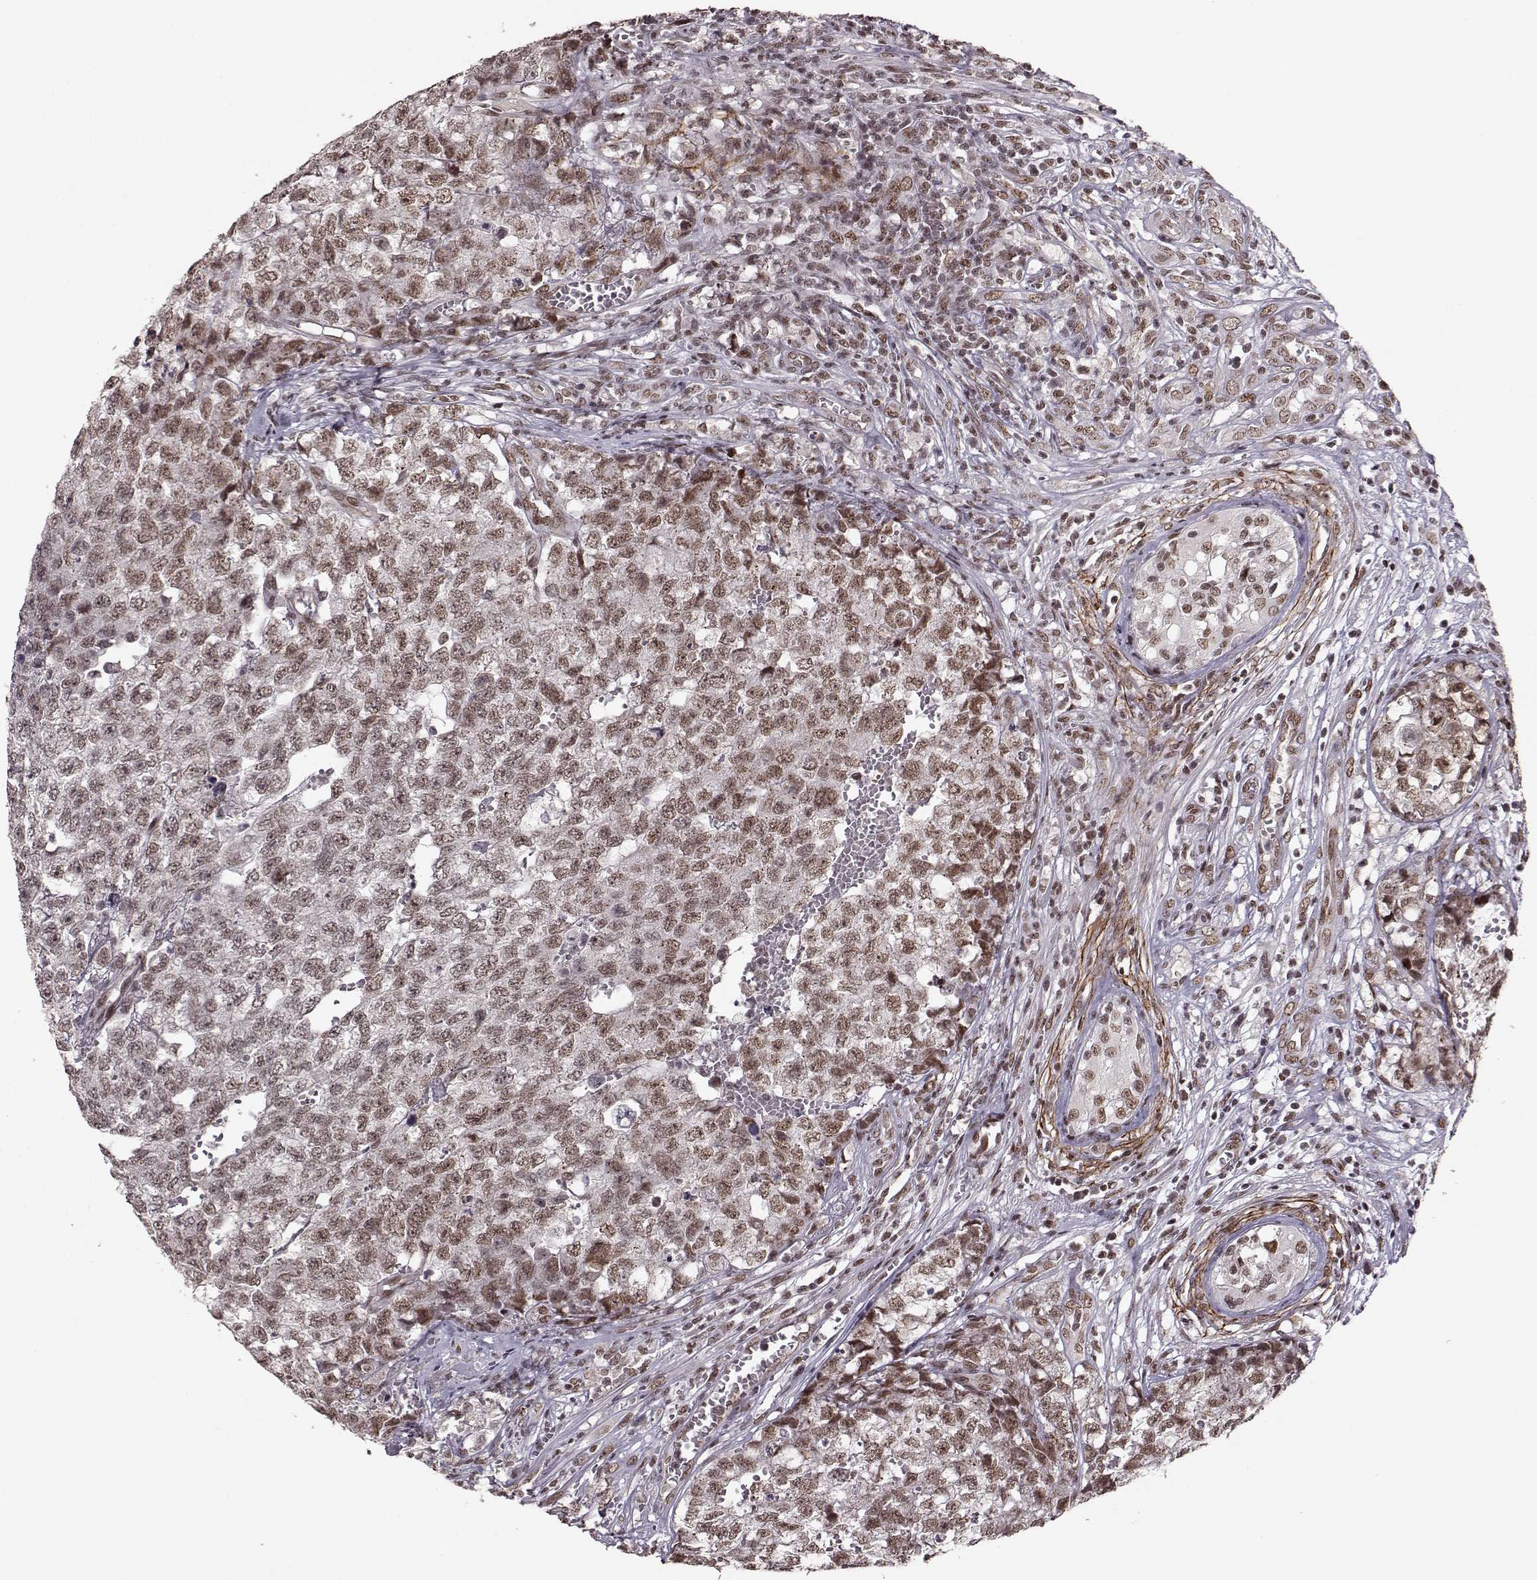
{"staining": {"intensity": "weak", "quantity": ">75%", "location": "nuclear"}, "tissue": "testis cancer", "cell_type": "Tumor cells", "image_type": "cancer", "snomed": [{"axis": "morphology", "description": "Seminoma, NOS"}, {"axis": "morphology", "description": "Carcinoma, Embryonal, NOS"}, {"axis": "topography", "description": "Testis"}], "caption": "Seminoma (testis) stained with immunohistochemistry reveals weak nuclear expression in about >75% of tumor cells.", "gene": "RRAGD", "patient": {"sex": "male", "age": 22}}